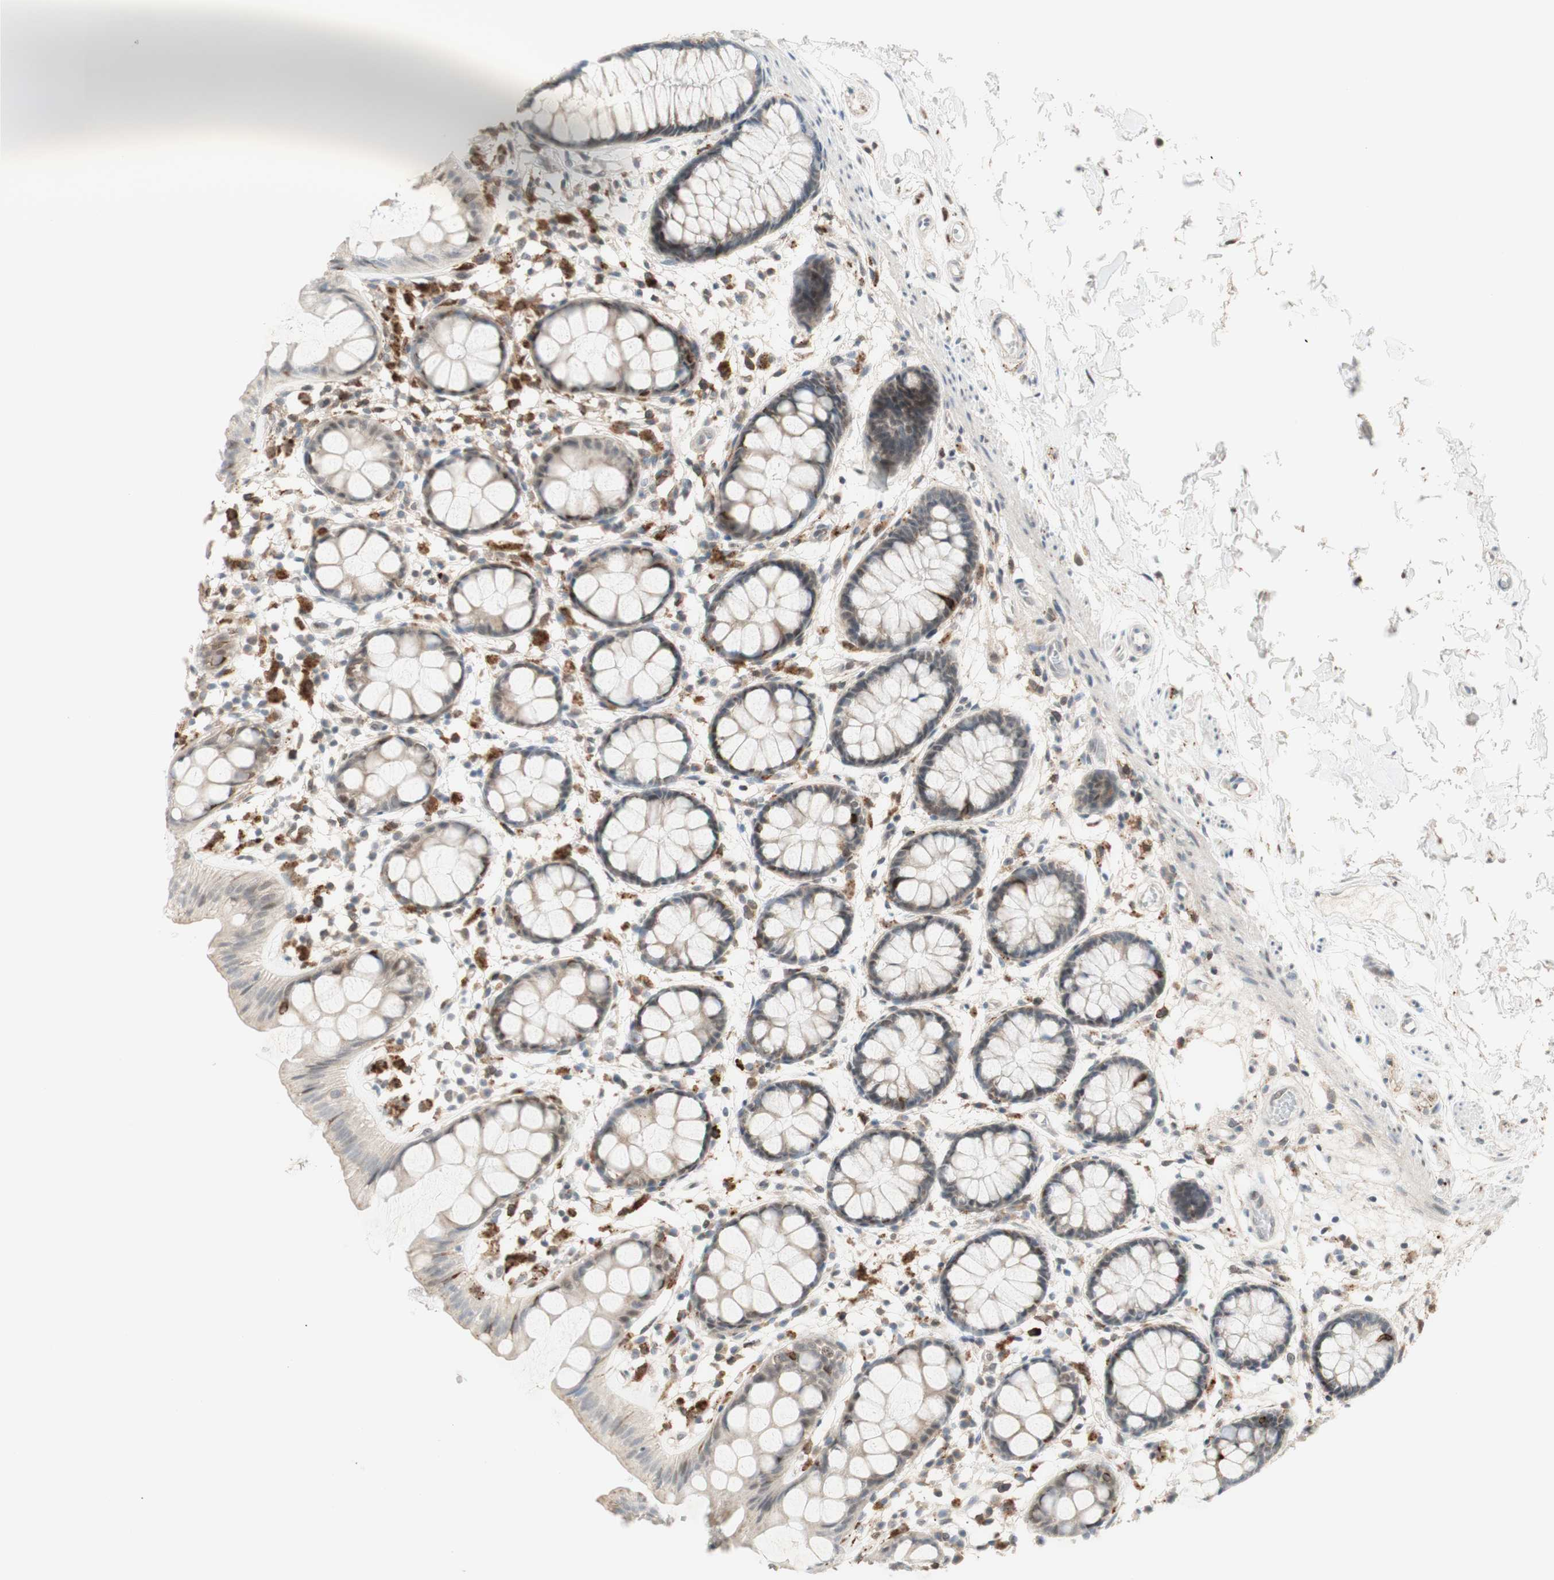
{"staining": {"intensity": "strong", "quantity": "25%-75%", "location": "cytoplasmic/membranous,nuclear"}, "tissue": "rectum", "cell_type": "Glandular cells", "image_type": "normal", "snomed": [{"axis": "morphology", "description": "Normal tissue, NOS"}, {"axis": "topography", "description": "Rectum"}], "caption": "Protein staining of unremarkable rectum reveals strong cytoplasmic/membranous,nuclear staining in approximately 25%-75% of glandular cells.", "gene": "GAPT", "patient": {"sex": "female", "age": 66}}